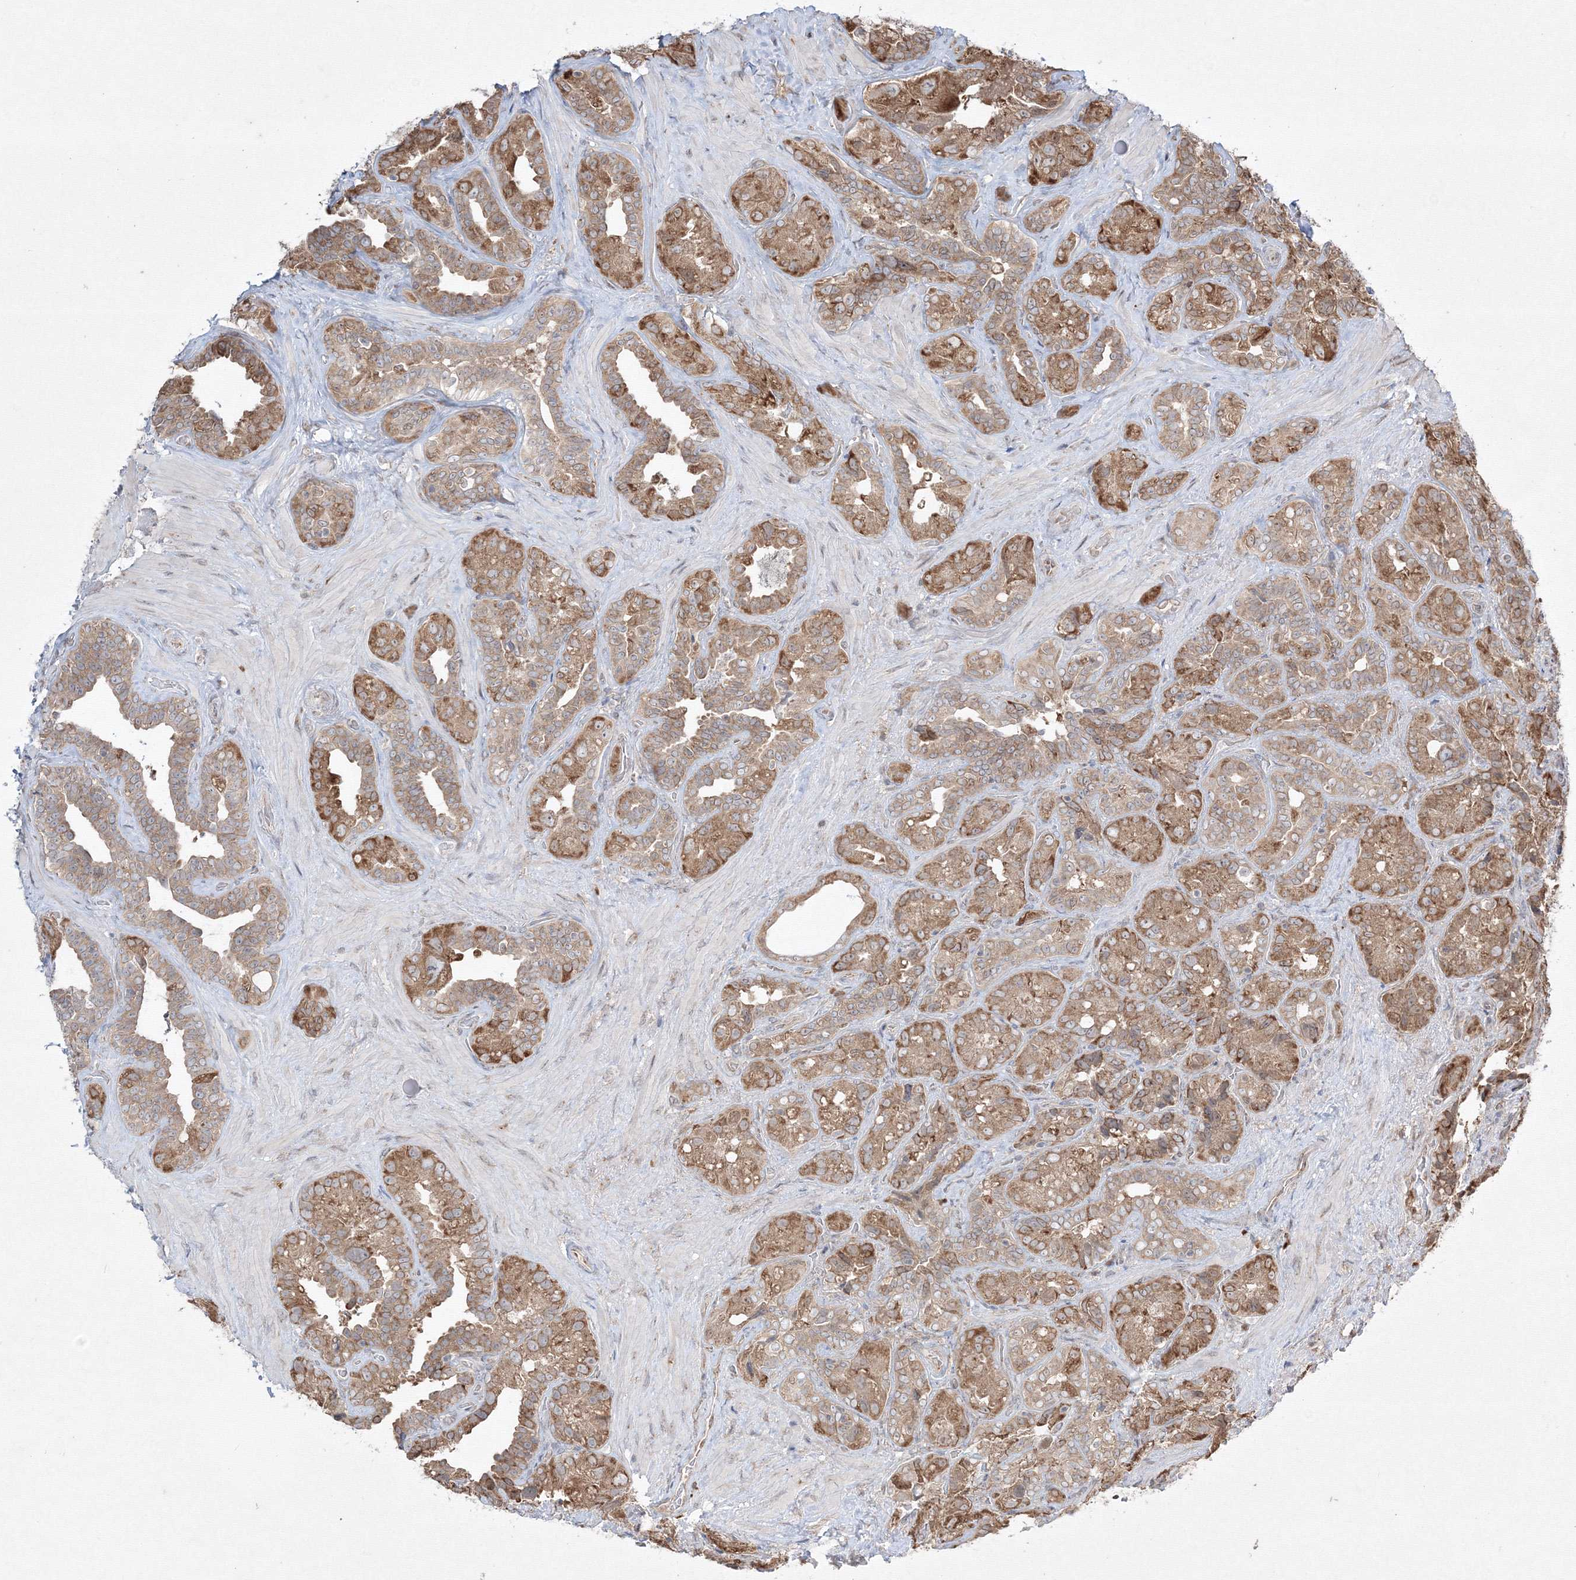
{"staining": {"intensity": "moderate", "quantity": ">75%", "location": "cytoplasmic/membranous"}, "tissue": "seminal vesicle", "cell_type": "Glandular cells", "image_type": "normal", "snomed": [{"axis": "morphology", "description": "Normal tissue, NOS"}, {"axis": "topography", "description": "Seminal veicle"}, {"axis": "topography", "description": "Peripheral nerve tissue"}], "caption": "Immunohistochemistry of unremarkable seminal vesicle exhibits medium levels of moderate cytoplasmic/membranous expression in about >75% of glandular cells. (DAB (3,3'-diaminobenzidine) IHC with brightfield microscopy, high magnification).", "gene": "FBXL8", "patient": {"sex": "male", "age": 67}}